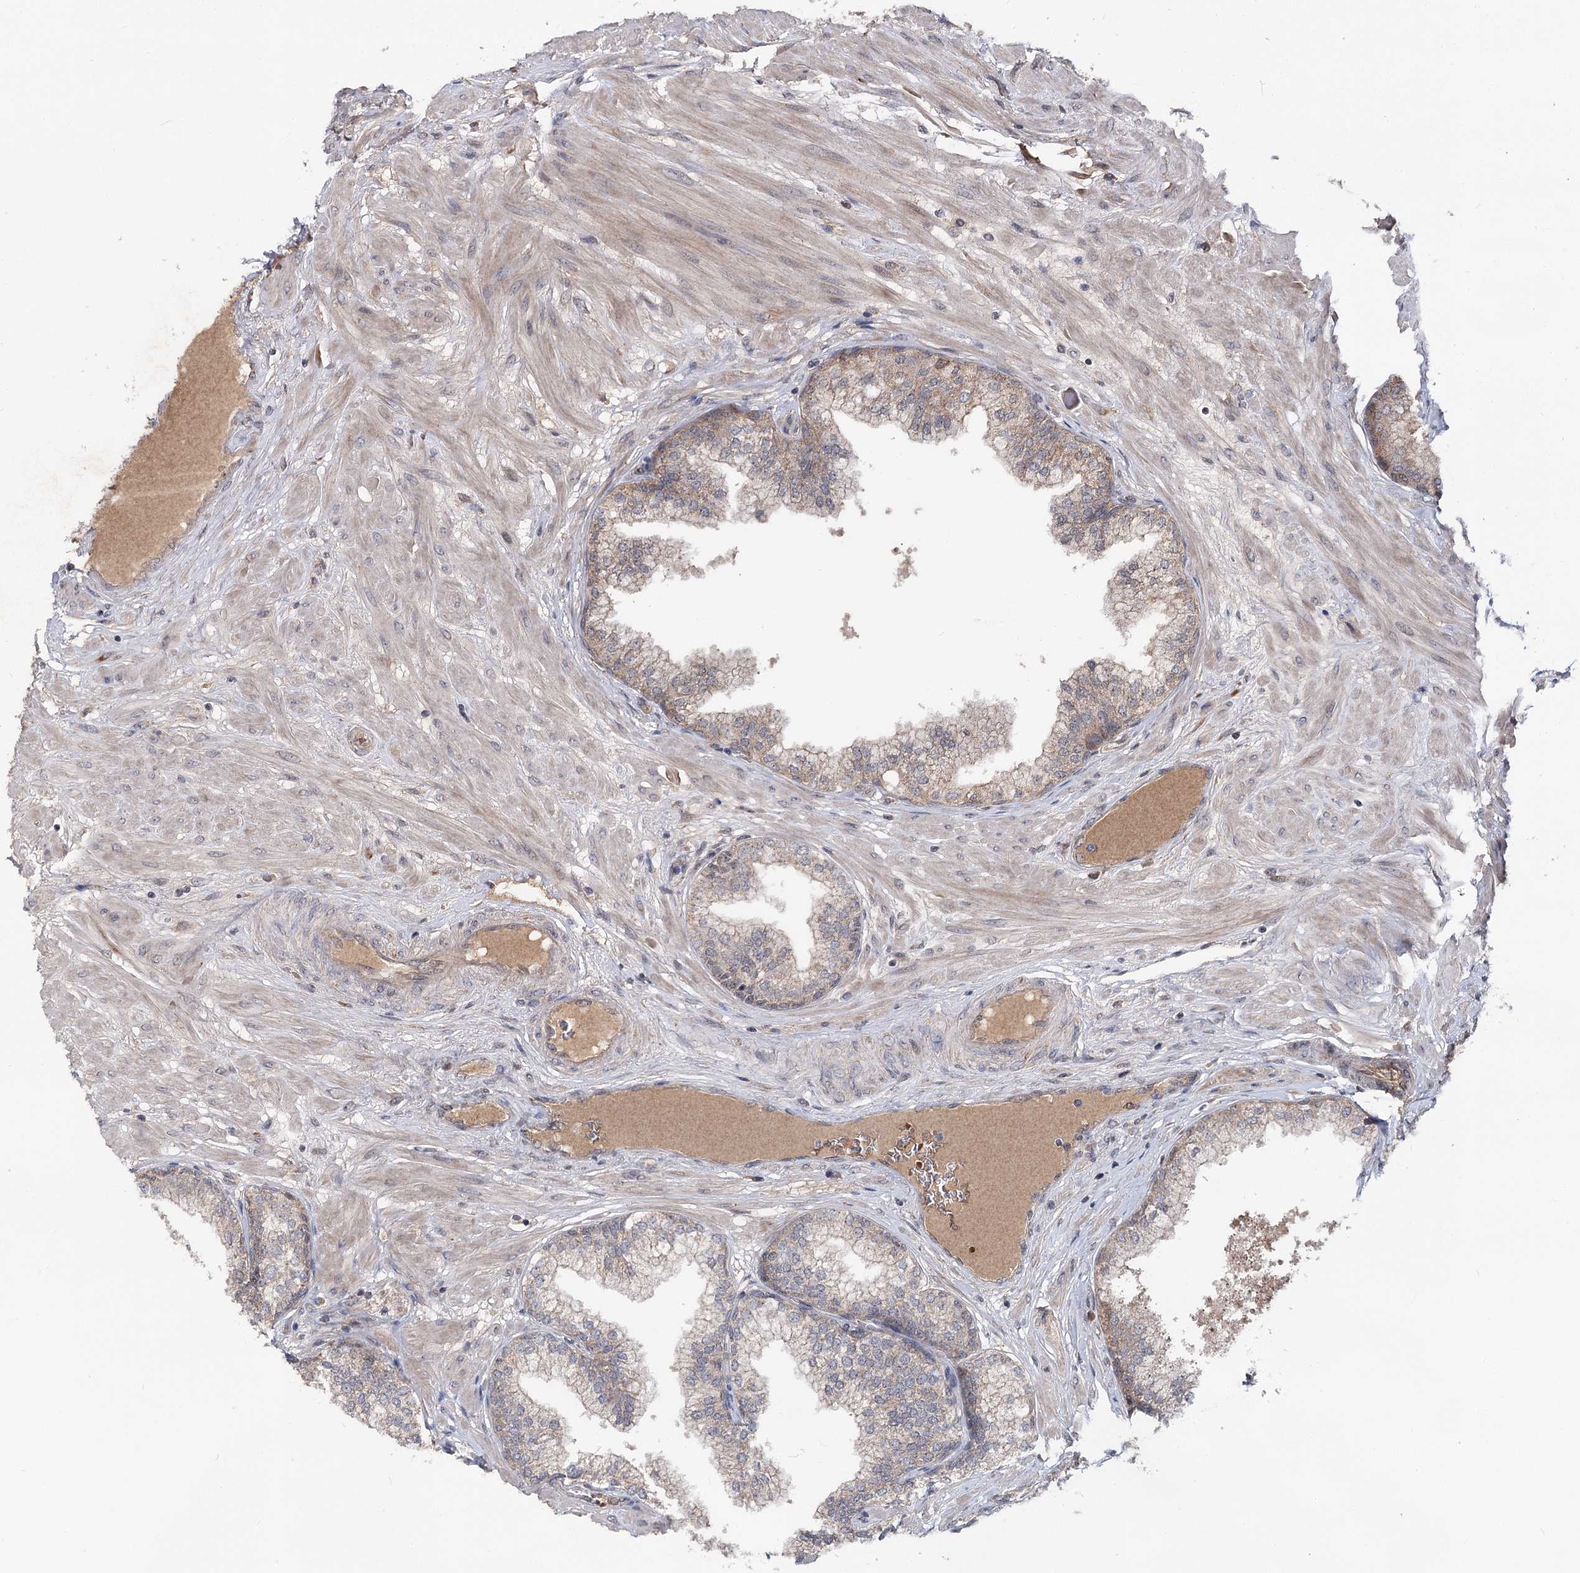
{"staining": {"intensity": "moderate", "quantity": "25%-75%", "location": "cytoplasmic/membranous"}, "tissue": "prostate", "cell_type": "Glandular cells", "image_type": "normal", "snomed": [{"axis": "morphology", "description": "Normal tissue, NOS"}, {"axis": "topography", "description": "Prostate"}], "caption": "IHC (DAB) staining of unremarkable human prostate exhibits moderate cytoplasmic/membranous protein expression in approximately 25%-75% of glandular cells. The staining was performed using DAB (3,3'-diaminobenzidine) to visualize the protein expression in brown, while the nuclei were stained in blue with hematoxylin (Magnification: 20x).", "gene": "MSANTD2", "patient": {"sex": "male", "age": 60}}